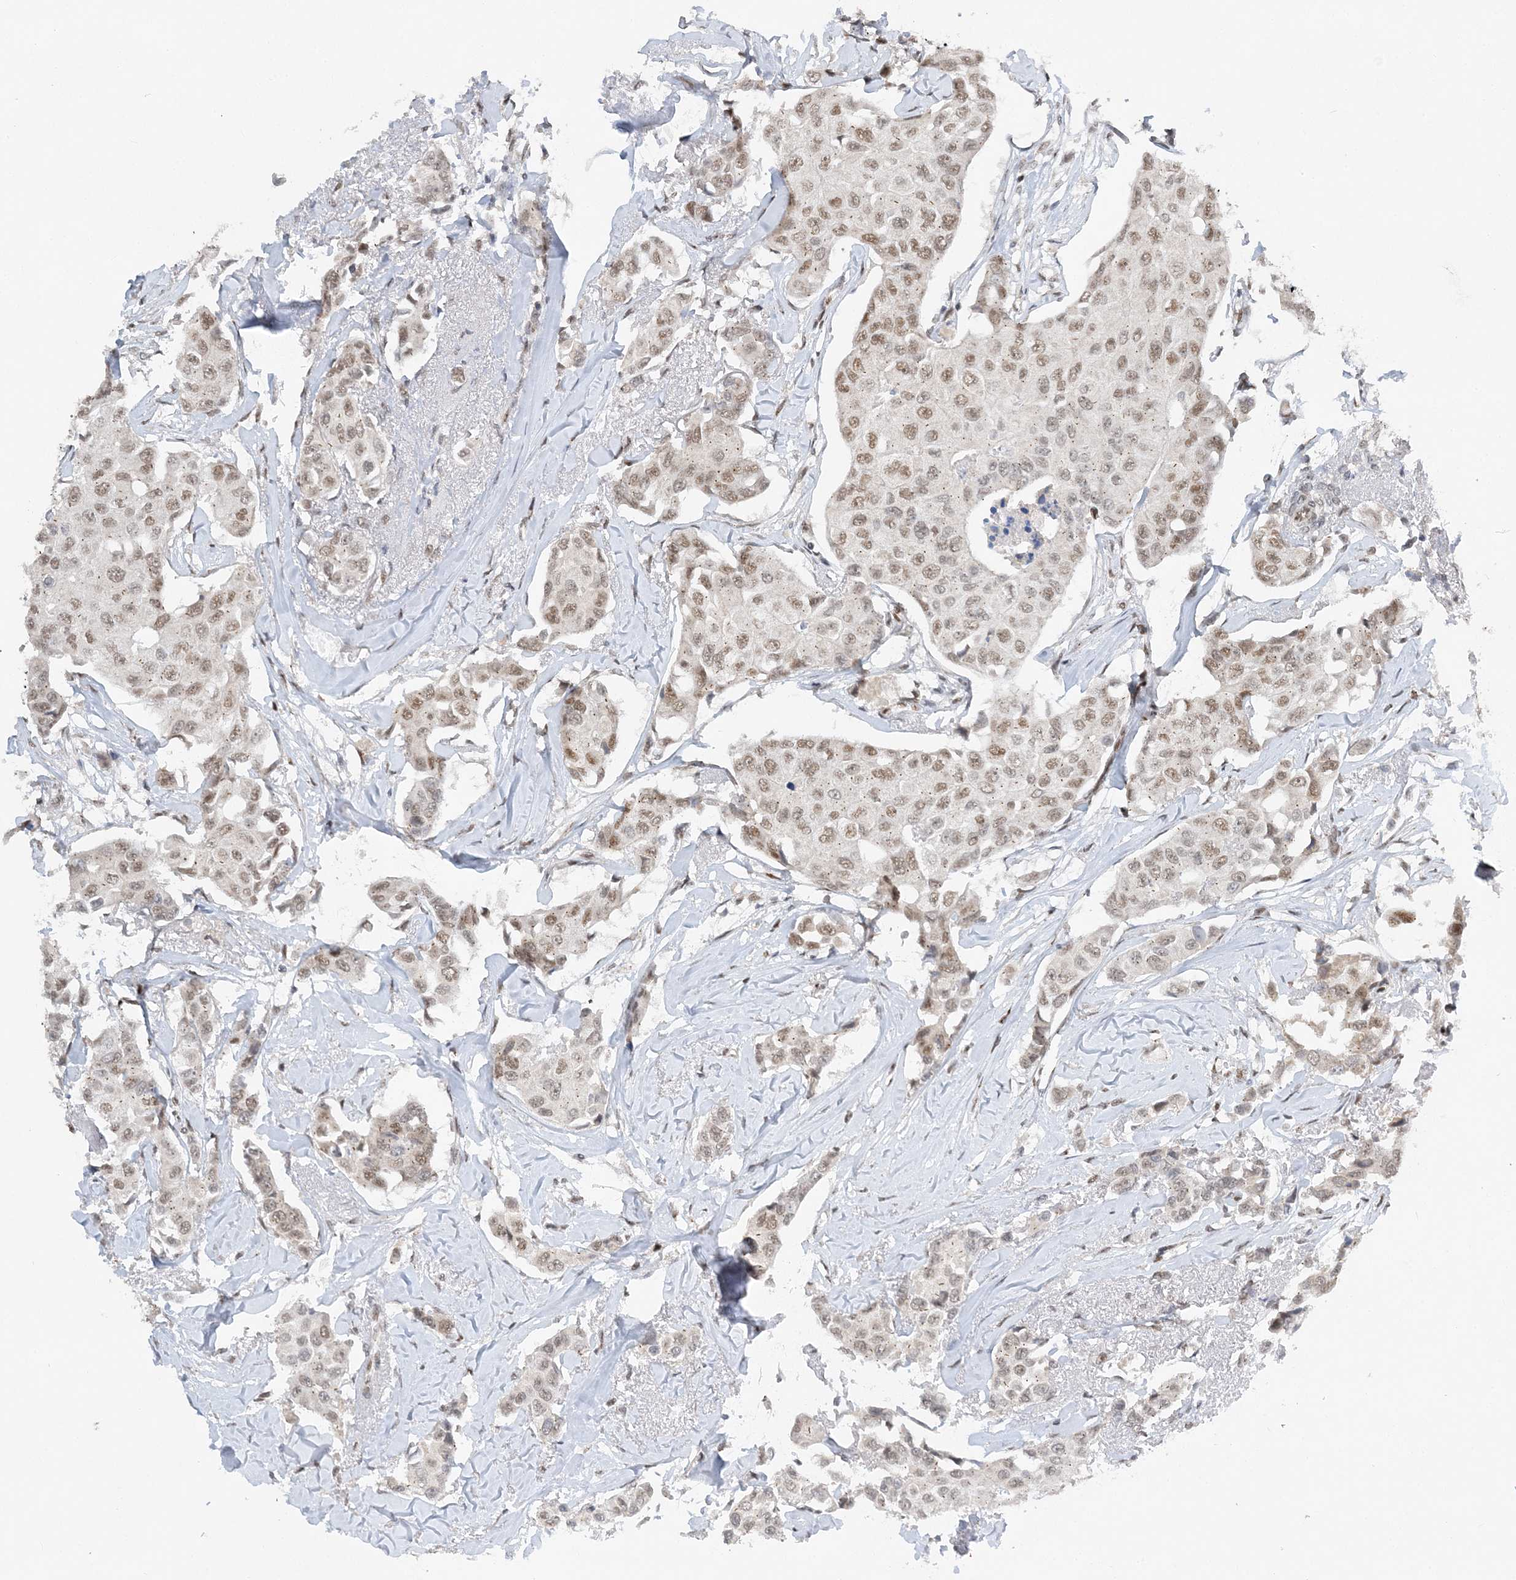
{"staining": {"intensity": "weak", "quantity": ">75%", "location": "nuclear"}, "tissue": "breast cancer", "cell_type": "Tumor cells", "image_type": "cancer", "snomed": [{"axis": "morphology", "description": "Duct carcinoma"}, {"axis": "topography", "description": "Breast"}], "caption": "This image demonstrates breast invasive ductal carcinoma stained with IHC to label a protein in brown. The nuclear of tumor cells show weak positivity for the protein. Nuclei are counter-stained blue.", "gene": "WAC", "patient": {"sex": "female", "age": 80}}